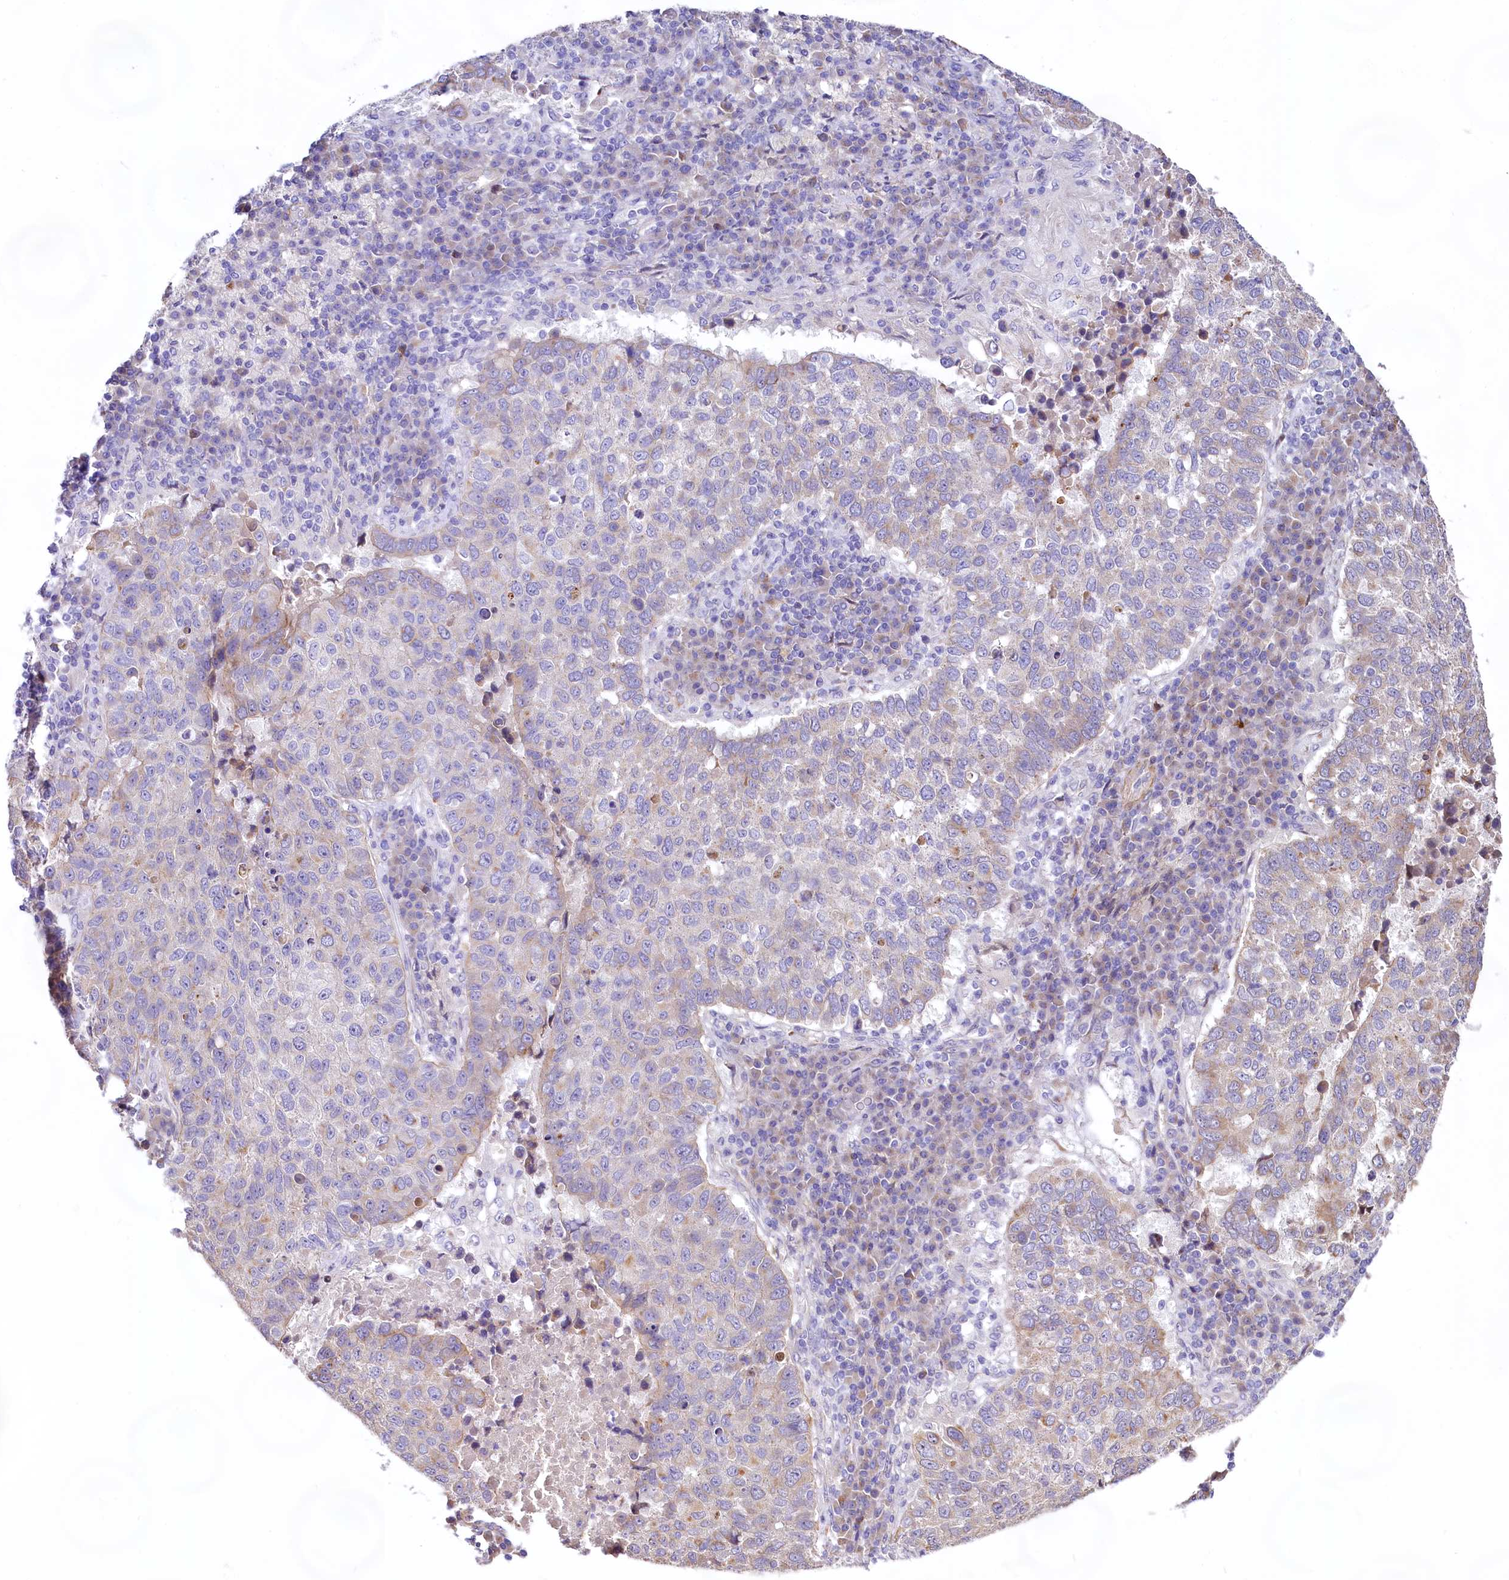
{"staining": {"intensity": "weak", "quantity": "<25%", "location": "cytoplasmic/membranous"}, "tissue": "lung cancer", "cell_type": "Tumor cells", "image_type": "cancer", "snomed": [{"axis": "morphology", "description": "Squamous cell carcinoma, NOS"}, {"axis": "topography", "description": "Lung"}], "caption": "This is an IHC photomicrograph of human lung squamous cell carcinoma. There is no expression in tumor cells.", "gene": "VPS11", "patient": {"sex": "male", "age": 73}}